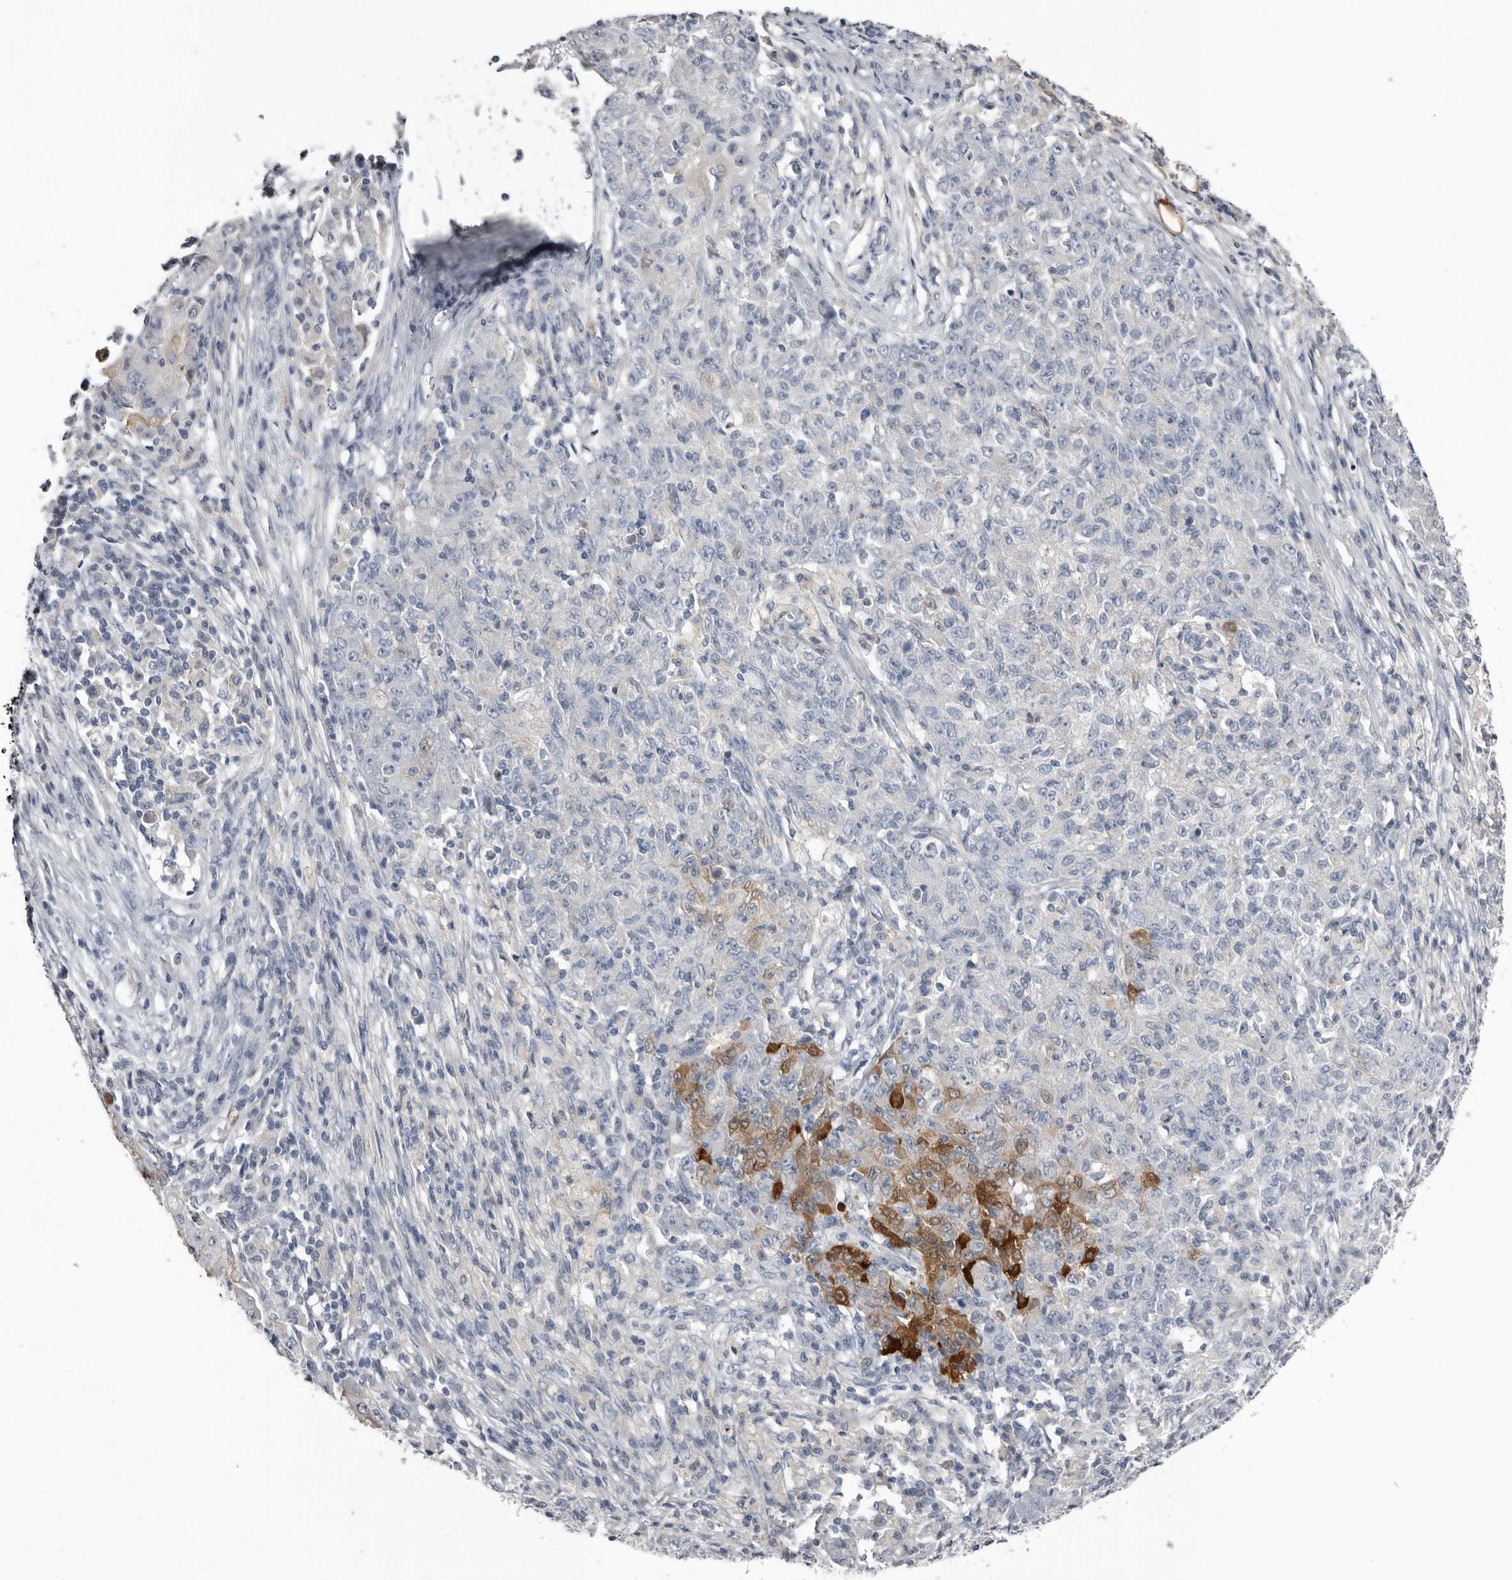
{"staining": {"intensity": "negative", "quantity": "none", "location": "none"}, "tissue": "ovarian cancer", "cell_type": "Tumor cells", "image_type": "cancer", "snomed": [{"axis": "morphology", "description": "Carcinoma, endometroid"}, {"axis": "topography", "description": "Ovary"}], "caption": "Tumor cells show no significant protein positivity in endometroid carcinoma (ovarian).", "gene": "FABP7", "patient": {"sex": "female", "age": 42}}